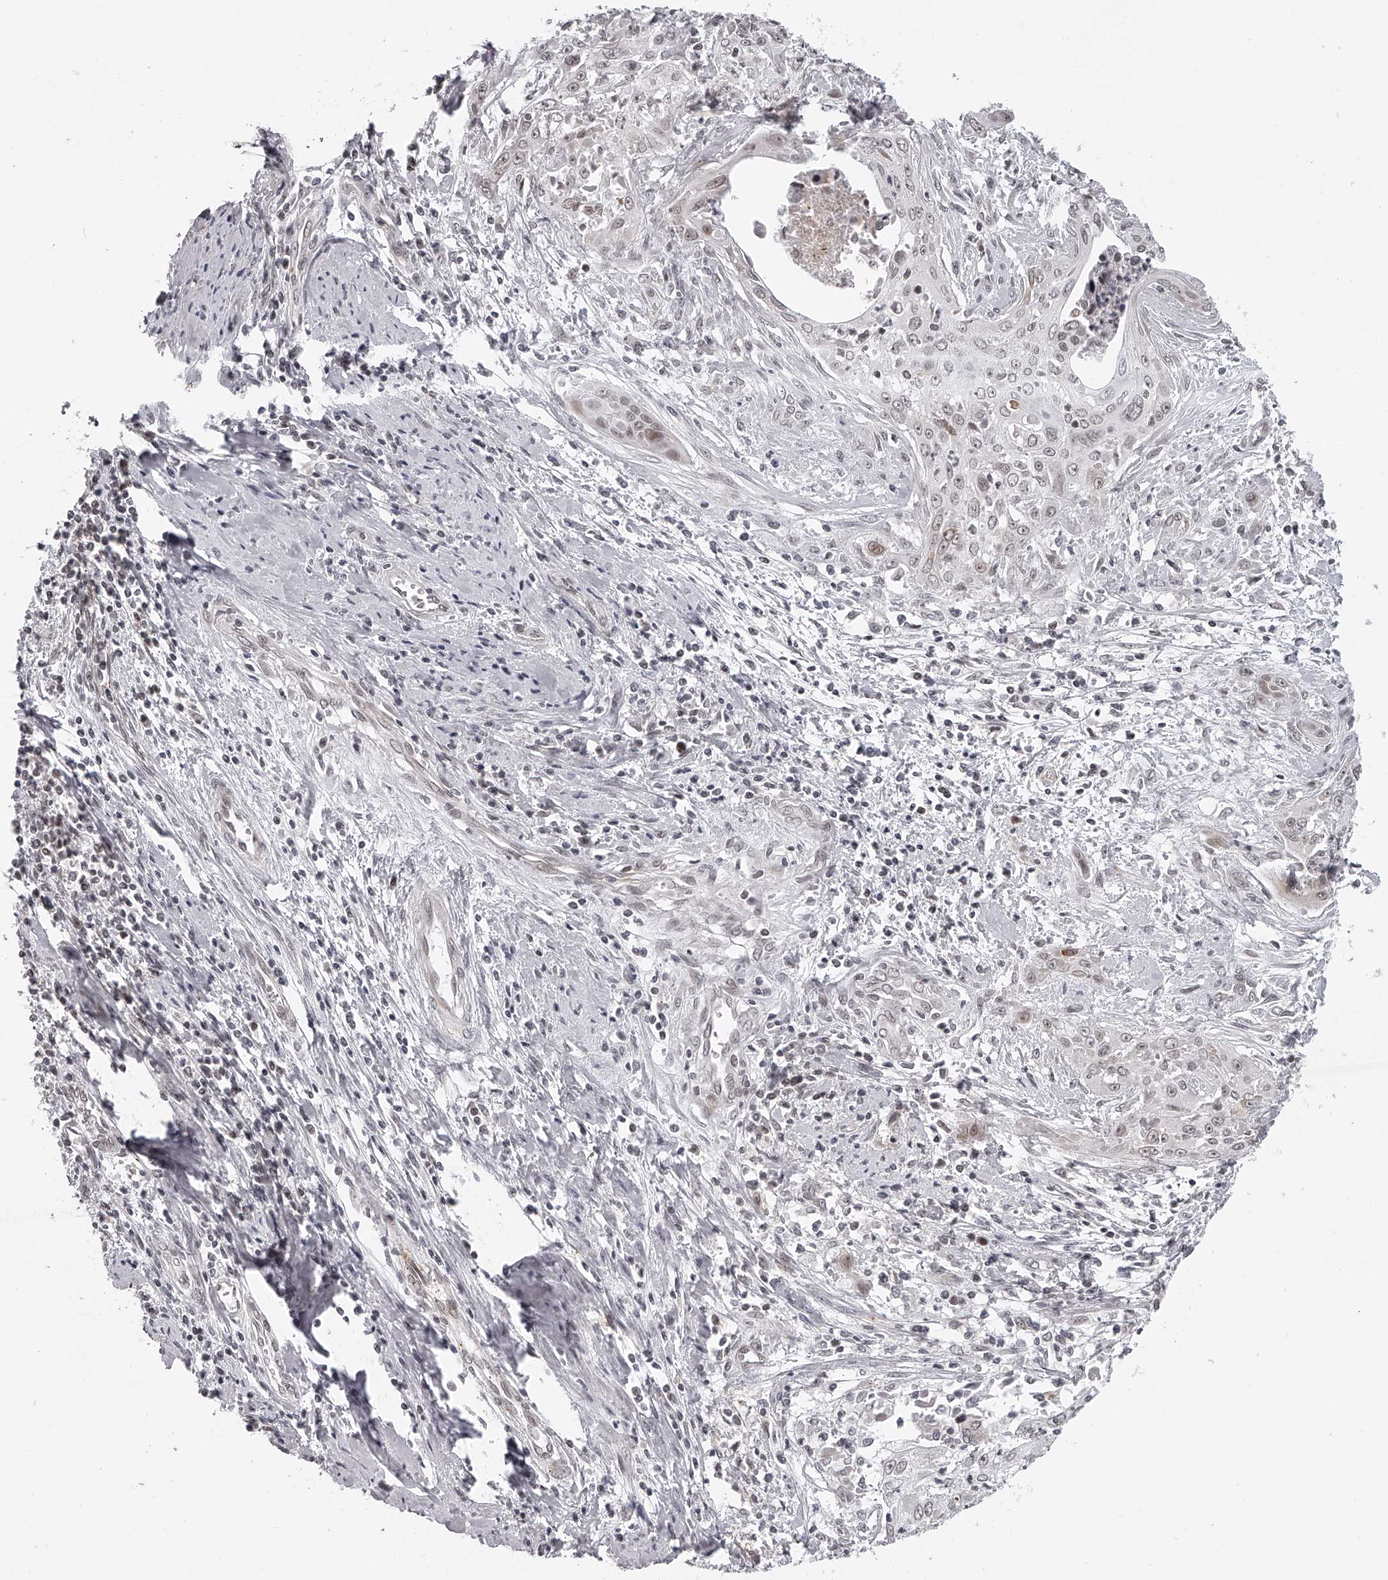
{"staining": {"intensity": "weak", "quantity": "<25%", "location": "cytoplasmic/membranous"}, "tissue": "cervical cancer", "cell_type": "Tumor cells", "image_type": "cancer", "snomed": [{"axis": "morphology", "description": "Squamous cell carcinoma, NOS"}, {"axis": "topography", "description": "Cervix"}], "caption": "High magnification brightfield microscopy of squamous cell carcinoma (cervical) stained with DAB (brown) and counterstained with hematoxylin (blue): tumor cells show no significant positivity. (DAB (3,3'-diaminobenzidine) immunohistochemistry (IHC) visualized using brightfield microscopy, high magnification).", "gene": "ODF2L", "patient": {"sex": "female", "age": 55}}